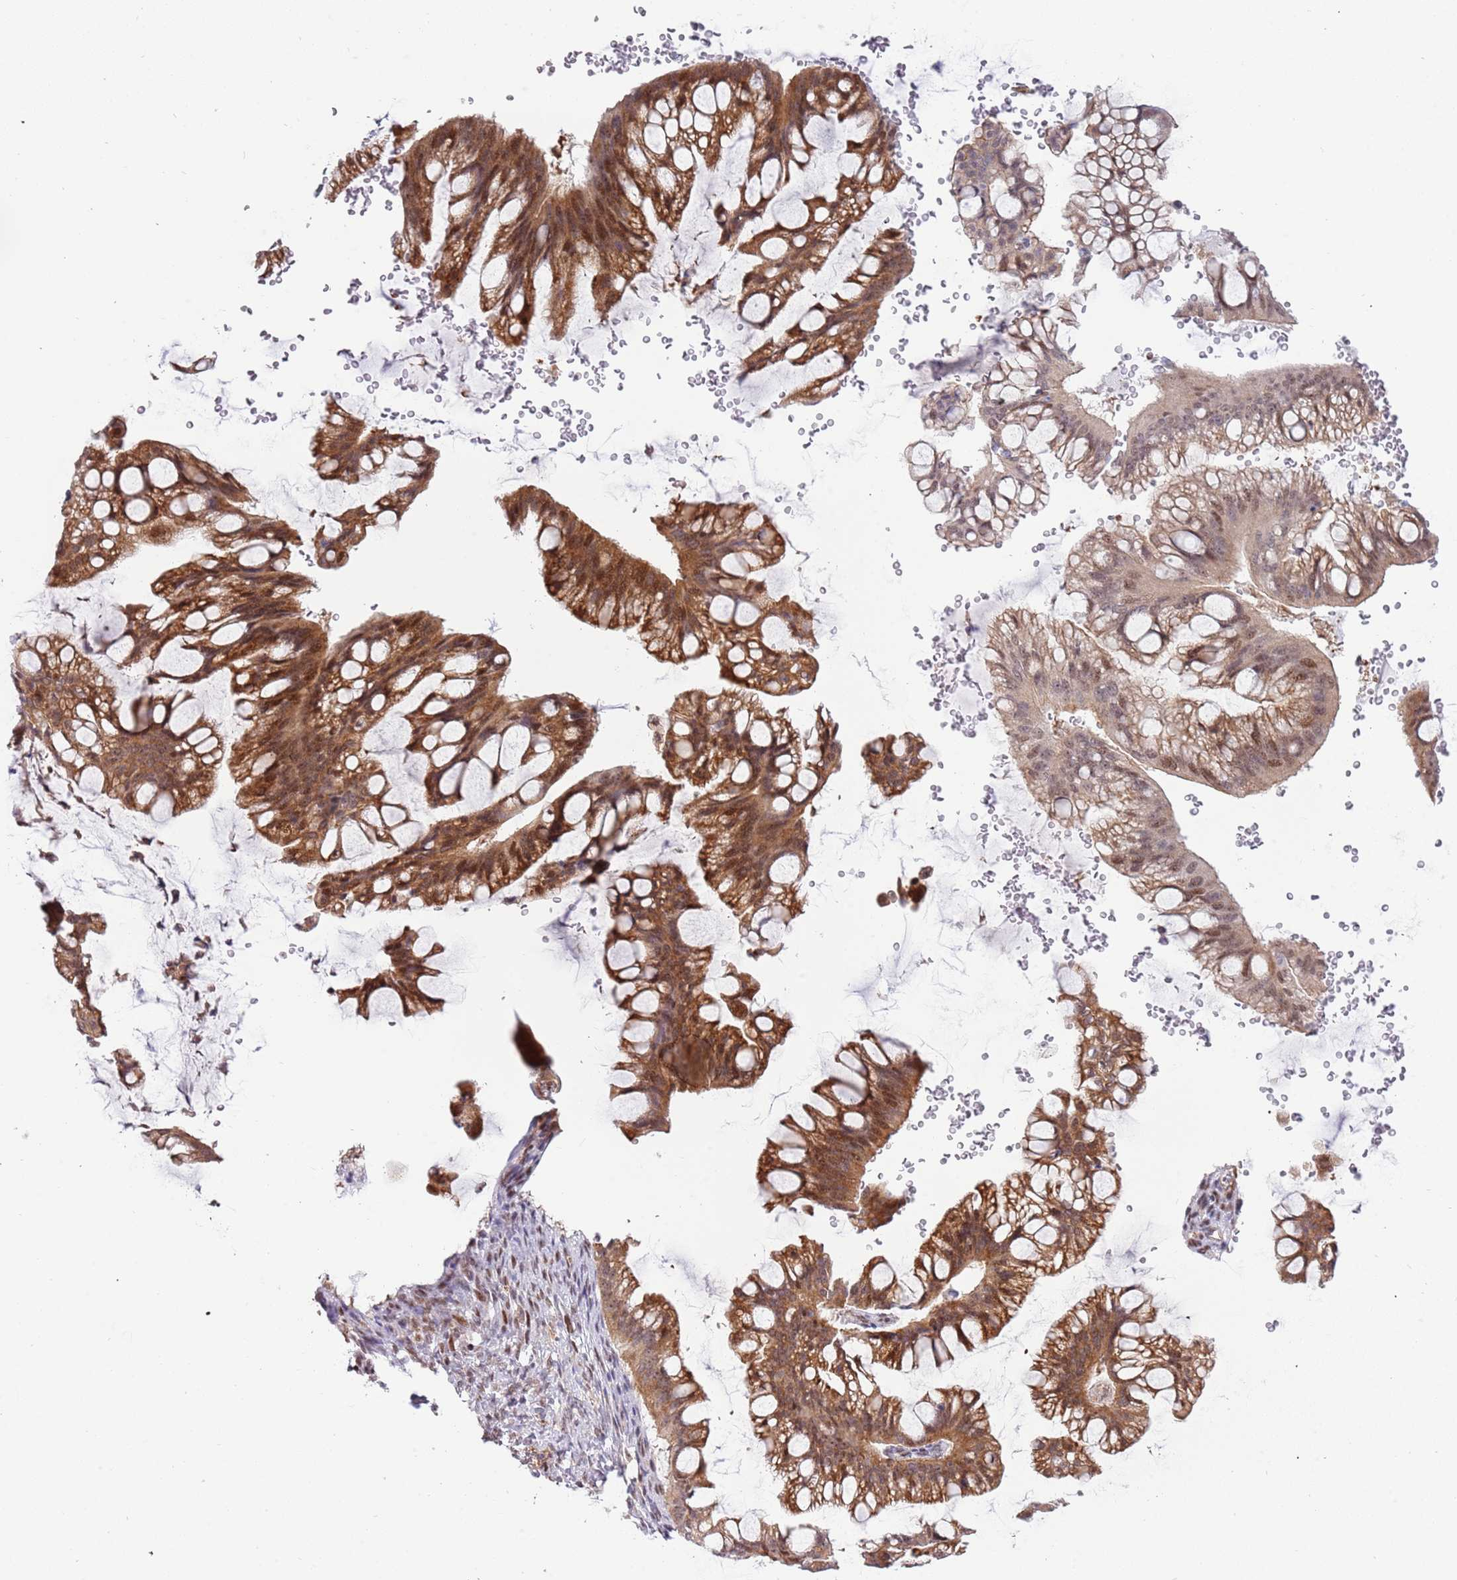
{"staining": {"intensity": "strong", "quantity": "25%-75%", "location": "cytoplasmic/membranous,nuclear"}, "tissue": "ovarian cancer", "cell_type": "Tumor cells", "image_type": "cancer", "snomed": [{"axis": "morphology", "description": "Cystadenocarcinoma, mucinous, NOS"}, {"axis": "topography", "description": "Ovary"}], "caption": "Tumor cells show strong cytoplasmic/membranous and nuclear expression in about 25%-75% of cells in ovarian mucinous cystadenocarcinoma.", "gene": "LRMDA", "patient": {"sex": "female", "age": 73}}